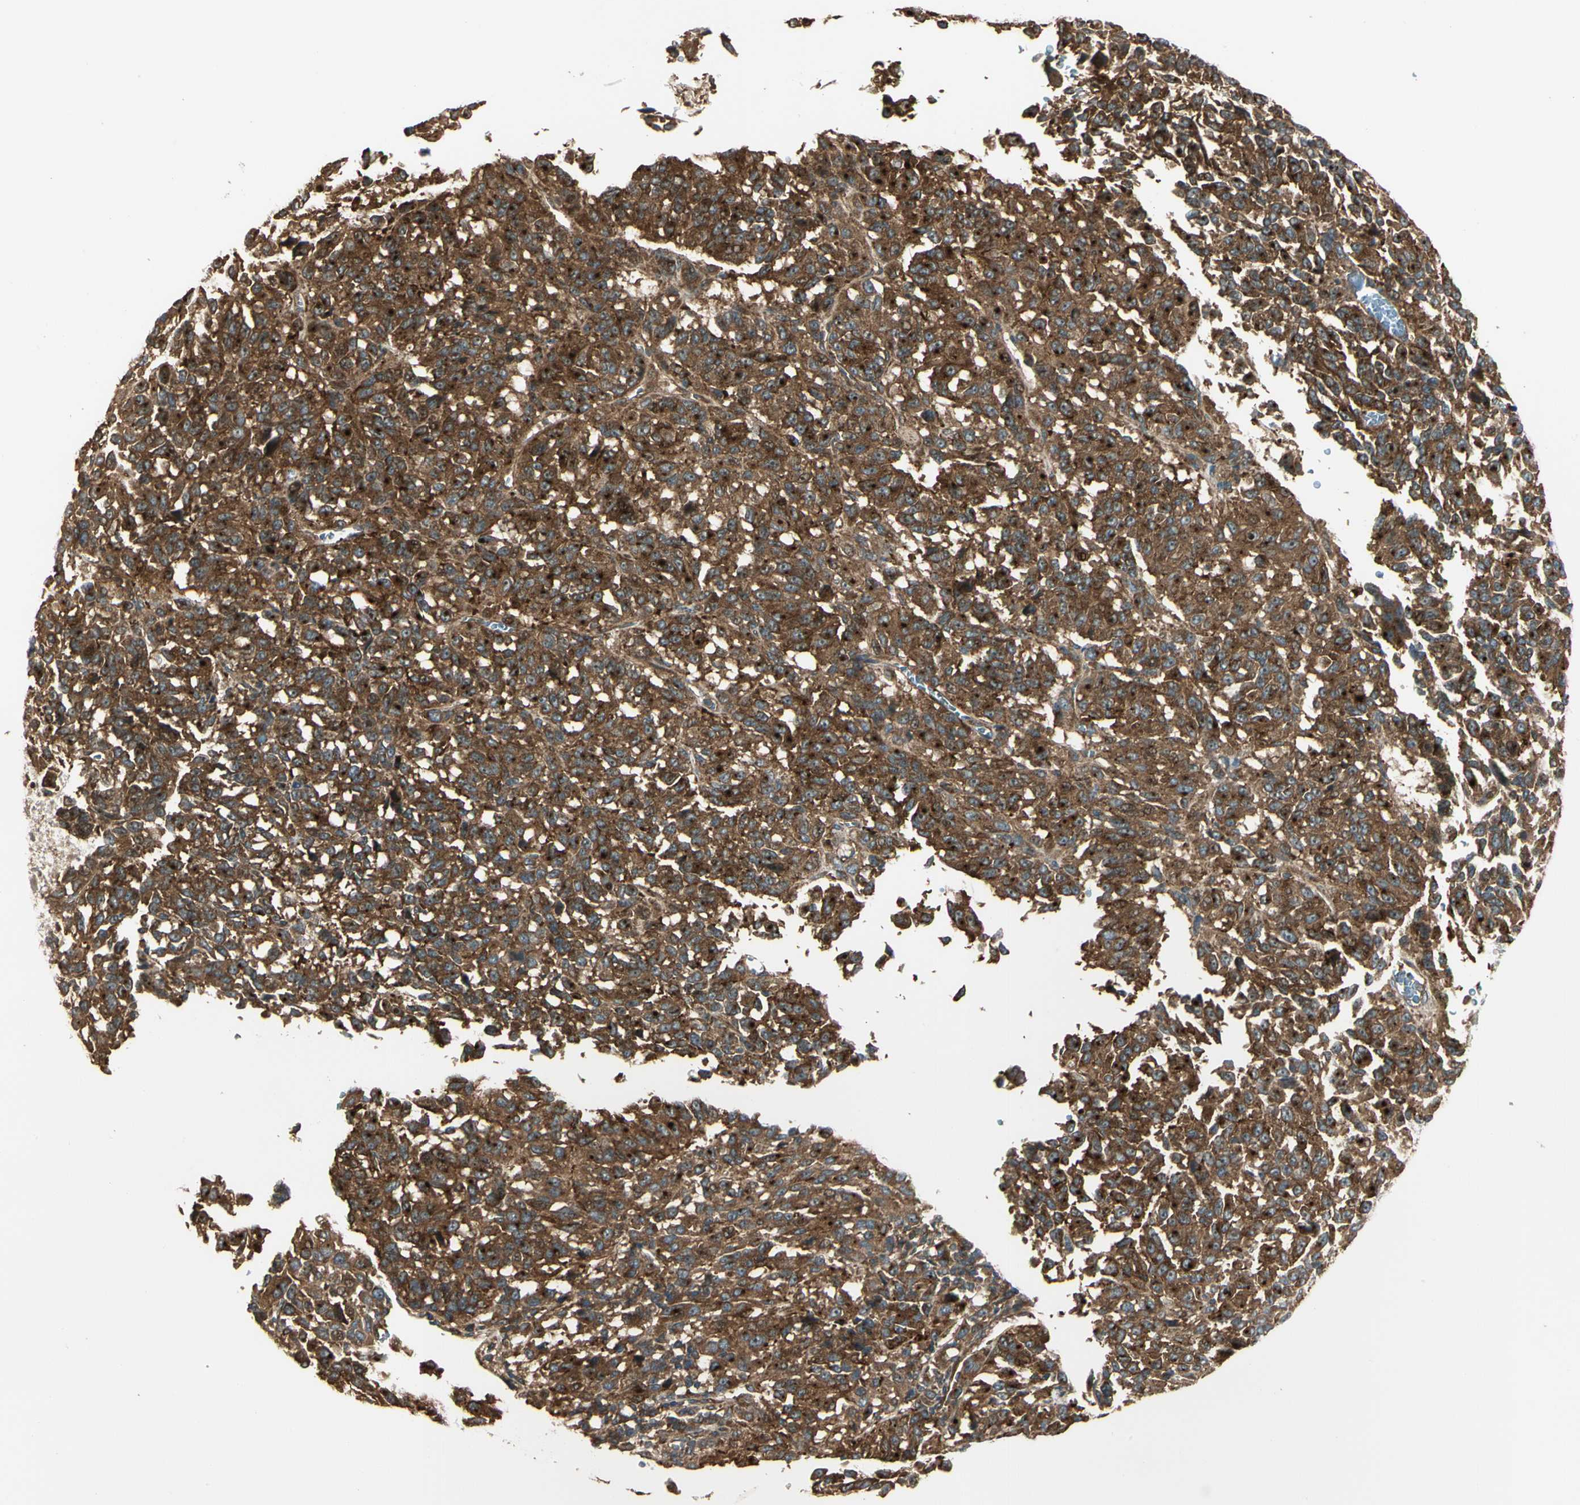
{"staining": {"intensity": "strong", "quantity": ">75%", "location": "cytoplasmic/membranous,nuclear"}, "tissue": "melanoma", "cell_type": "Tumor cells", "image_type": "cancer", "snomed": [{"axis": "morphology", "description": "Malignant melanoma, Metastatic site"}, {"axis": "topography", "description": "Lung"}], "caption": "Approximately >75% of tumor cells in human malignant melanoma (metastatic site) demonstrate strong cytoplasmic/membranous and nuclear protein staining as visualized by brown immunohistochemical staining.", "gene": "FKBP15", "patient": {"sex": "male", "age": 64}}